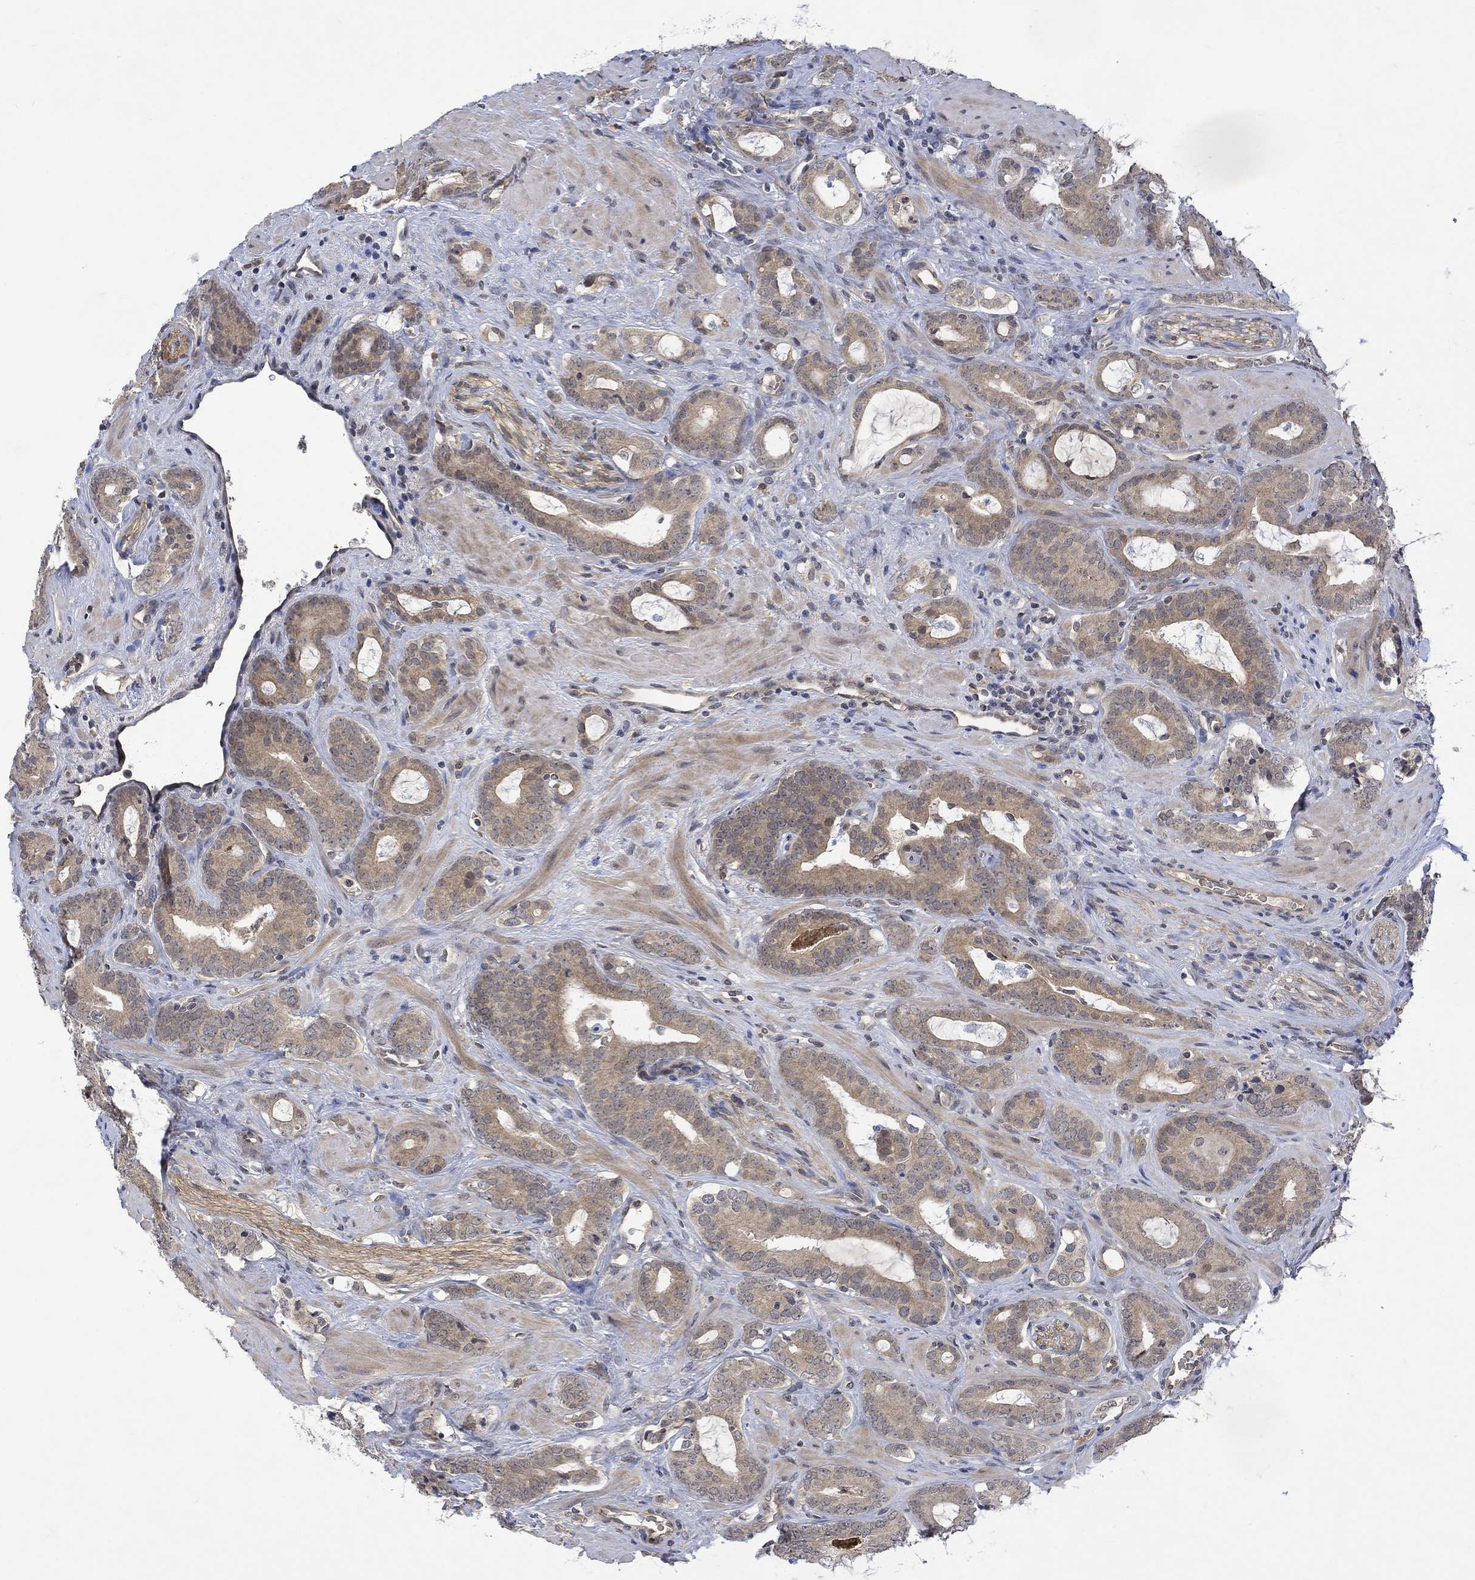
{"staining": {"intensity": "weak", "quantity": ">75%", "location": "cytoplasmic/membranous"}, "tissue": "prostate cancer", "cell_type": "Tumor cells", "image_type": "cancer", "snomed": [{"axis": "morphology", "description": "Adenocarcinoma, NOS"}, {"axis": "topography", "description": "Prostate"}], "caption": "Prostate cancer stained for a protein demonstrates weak cytoplasmic/membranous positivity in tumor cells.", "gene": "GRIN2D", "patient": {"sex": "male", "age": 55}}